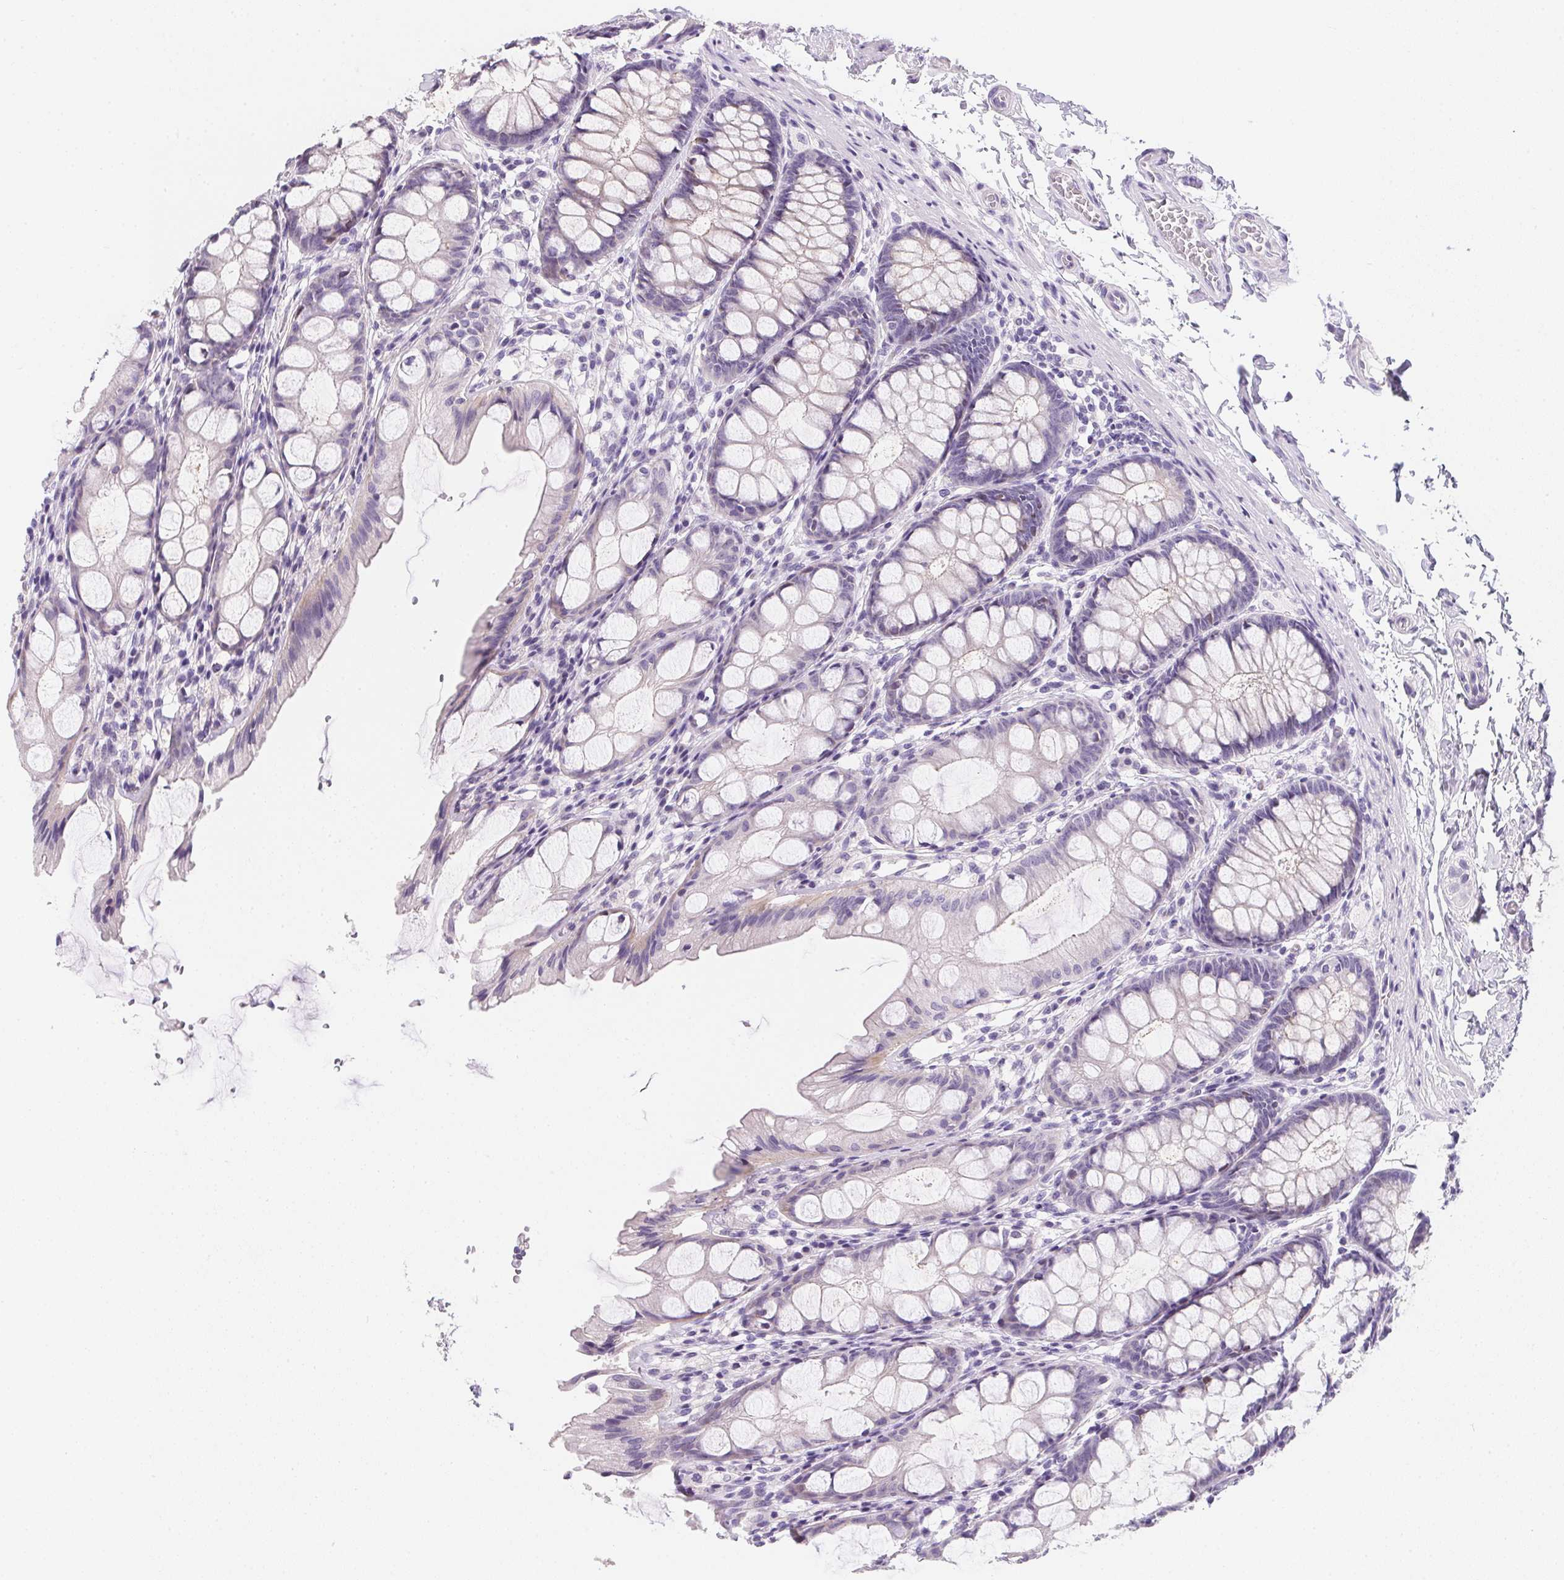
{"staining": {"intensity": "negative", "quantity": "none", "location": "none"}, "tissue": "colon", "cell_type": "Endothelial cells", "image_type": "normal", "snomed": [{"axis": "morphology", "description": "Normal tissue, NOS"}, {"axis": "topography", "description": "Colon"}], "caption": "Immunohistochemical staining of unremarkable colon reveals no significant expression in endothelial cells. (Brightfield microscopy of DAB IHC at high magnification).", "gene": "AQP5", "patient": {"sex": "male", "age": 47}}